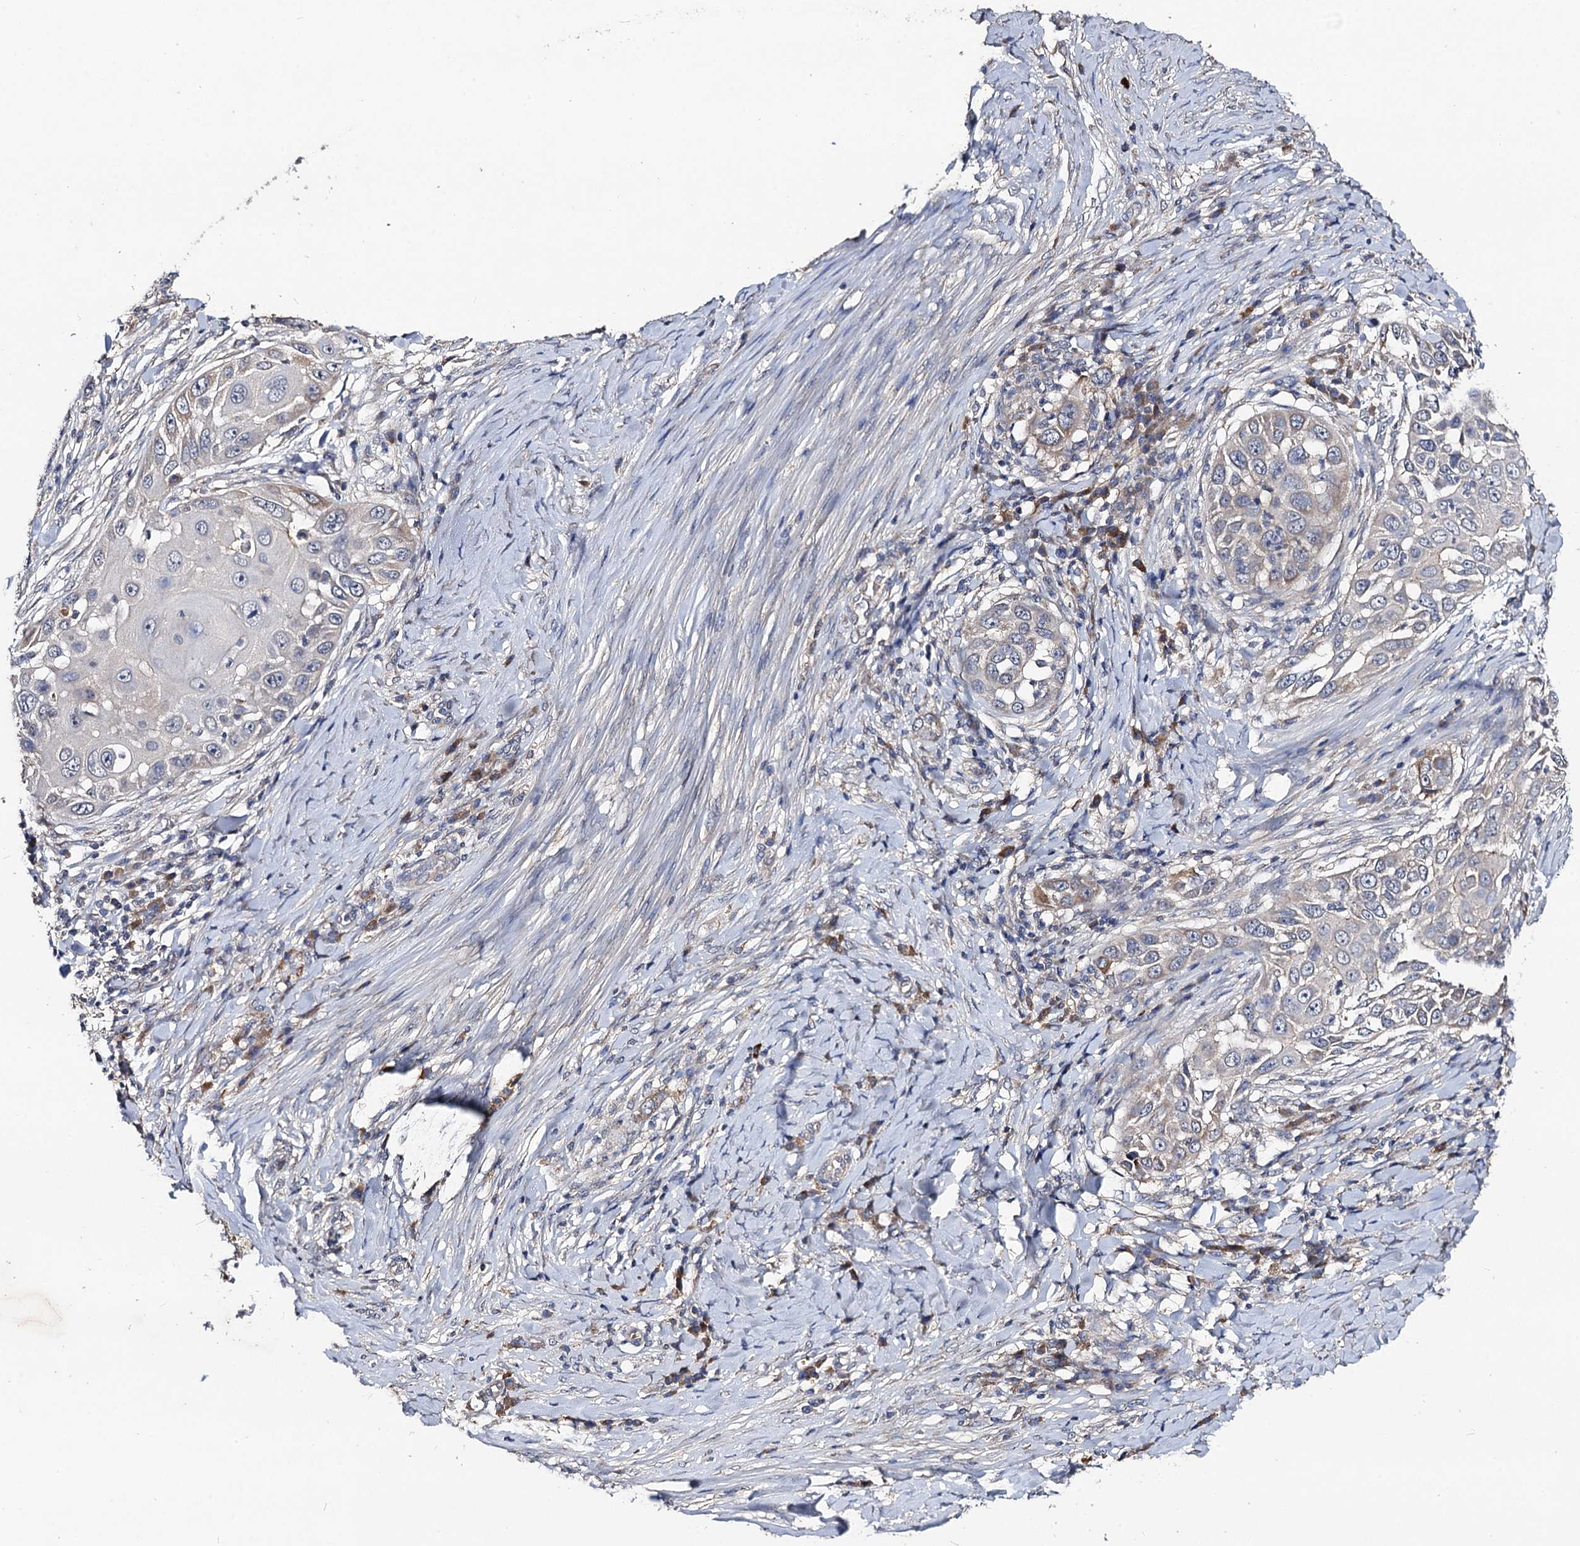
{"staining": {"intensity": "negative", "quantity": "none", "location": "none"}, "tissue": "skin cancer", "cell_type": "Tumor cells", "image_type": "cancer", "snomed": [{"axis": "morphology", "description": "Squamous cell carcinoma, NOS"}, {"axis": "topography", "description": "Skin"}], "caption": "There is no significant staining in tumor cells of skin squamous cell carcinoma.", "gene": "VPS37D", "patient": {"sex": "female", "age": 44}}